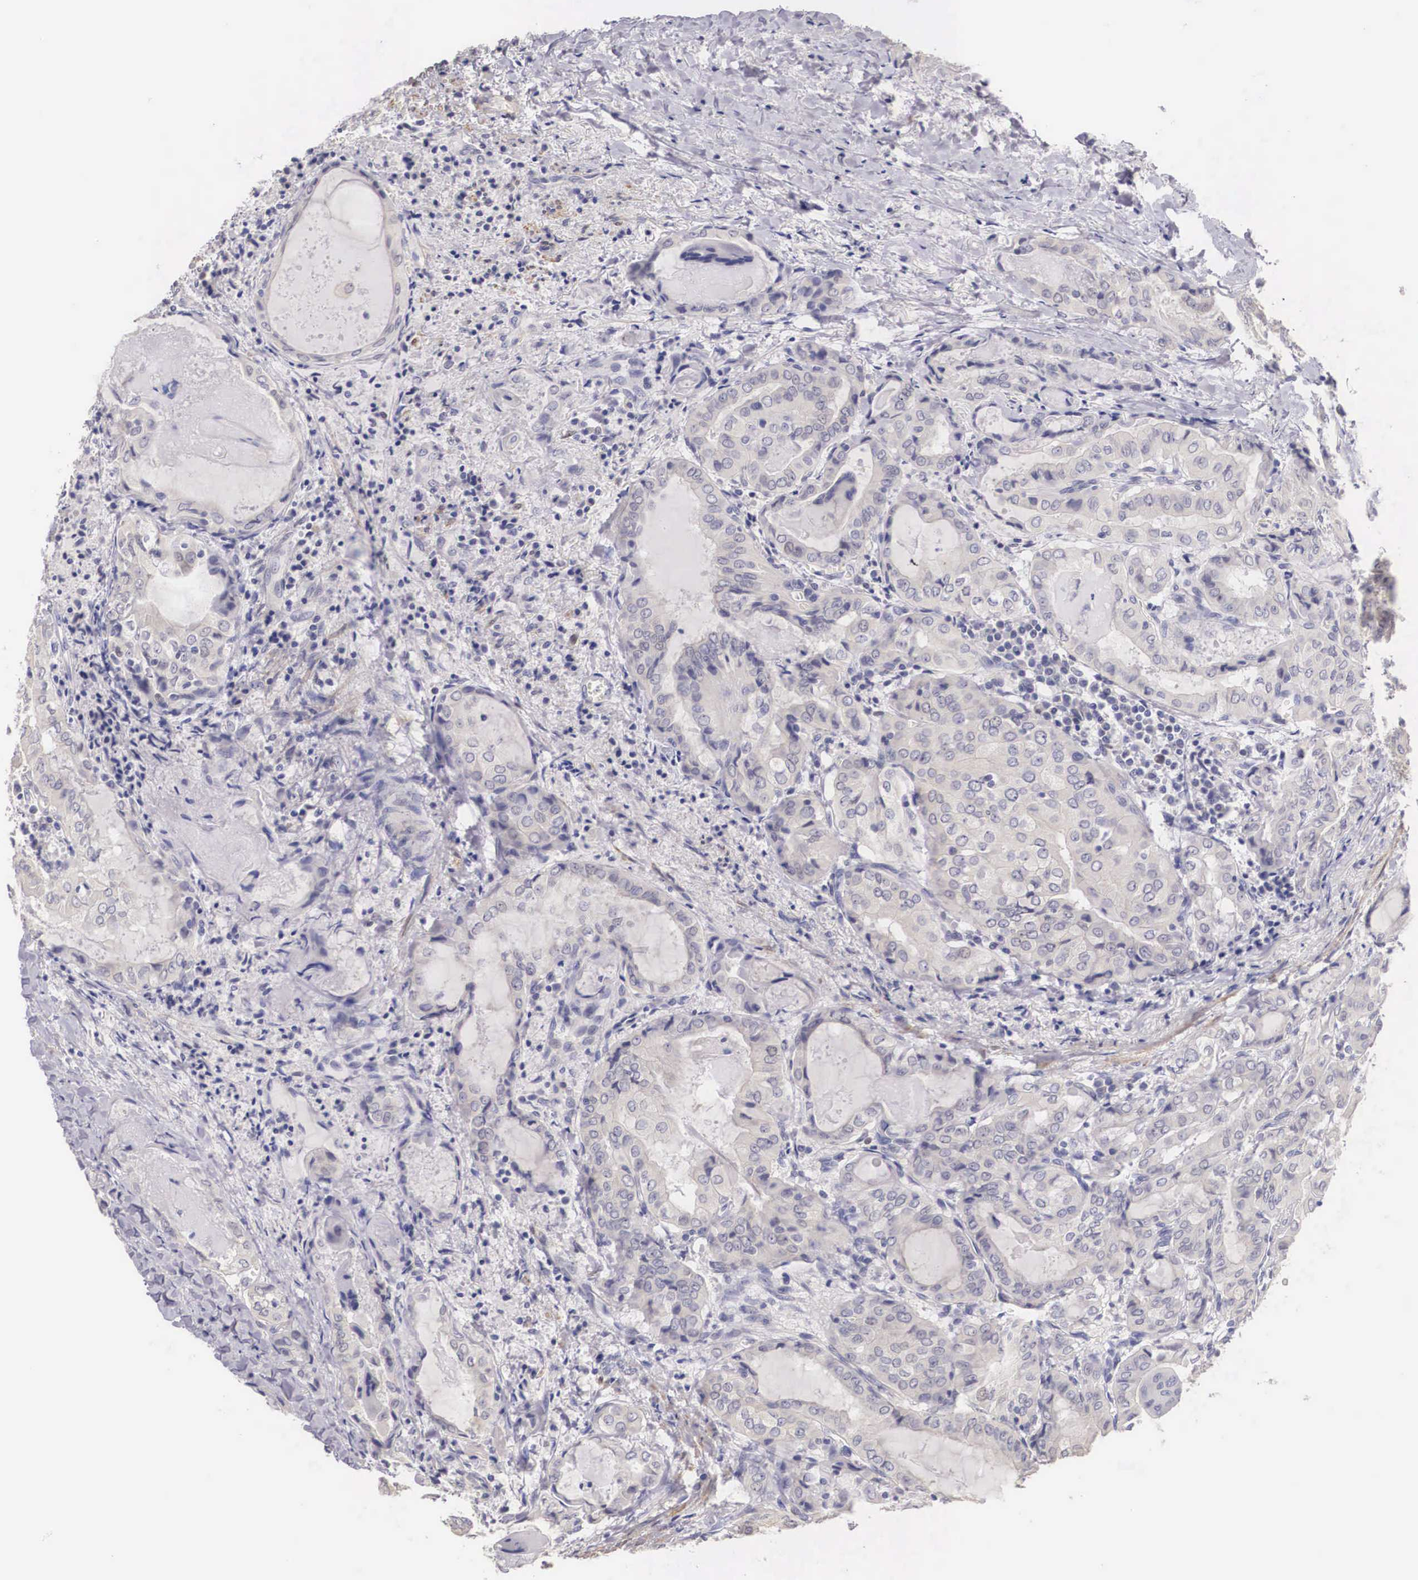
{"staining": {"intensity": "negative", "quantity": "none", "location": "none"}, "tissue": "thyroid cancer", "cell_type": "Tumor cells", "image_type": "cancer", "snomed": [{"axis": "morphology", "description": "Papillary adenocarcinoma, NOS"}, {"axis": "topography", "description": "Thyroid gland"}], "caption": "Immunohistochemical staining of human thyroid cancer exhibits no significant staining in tumor cells.", "gene": "ENOX2", "patient": {"sex": "female", "age": 71}}